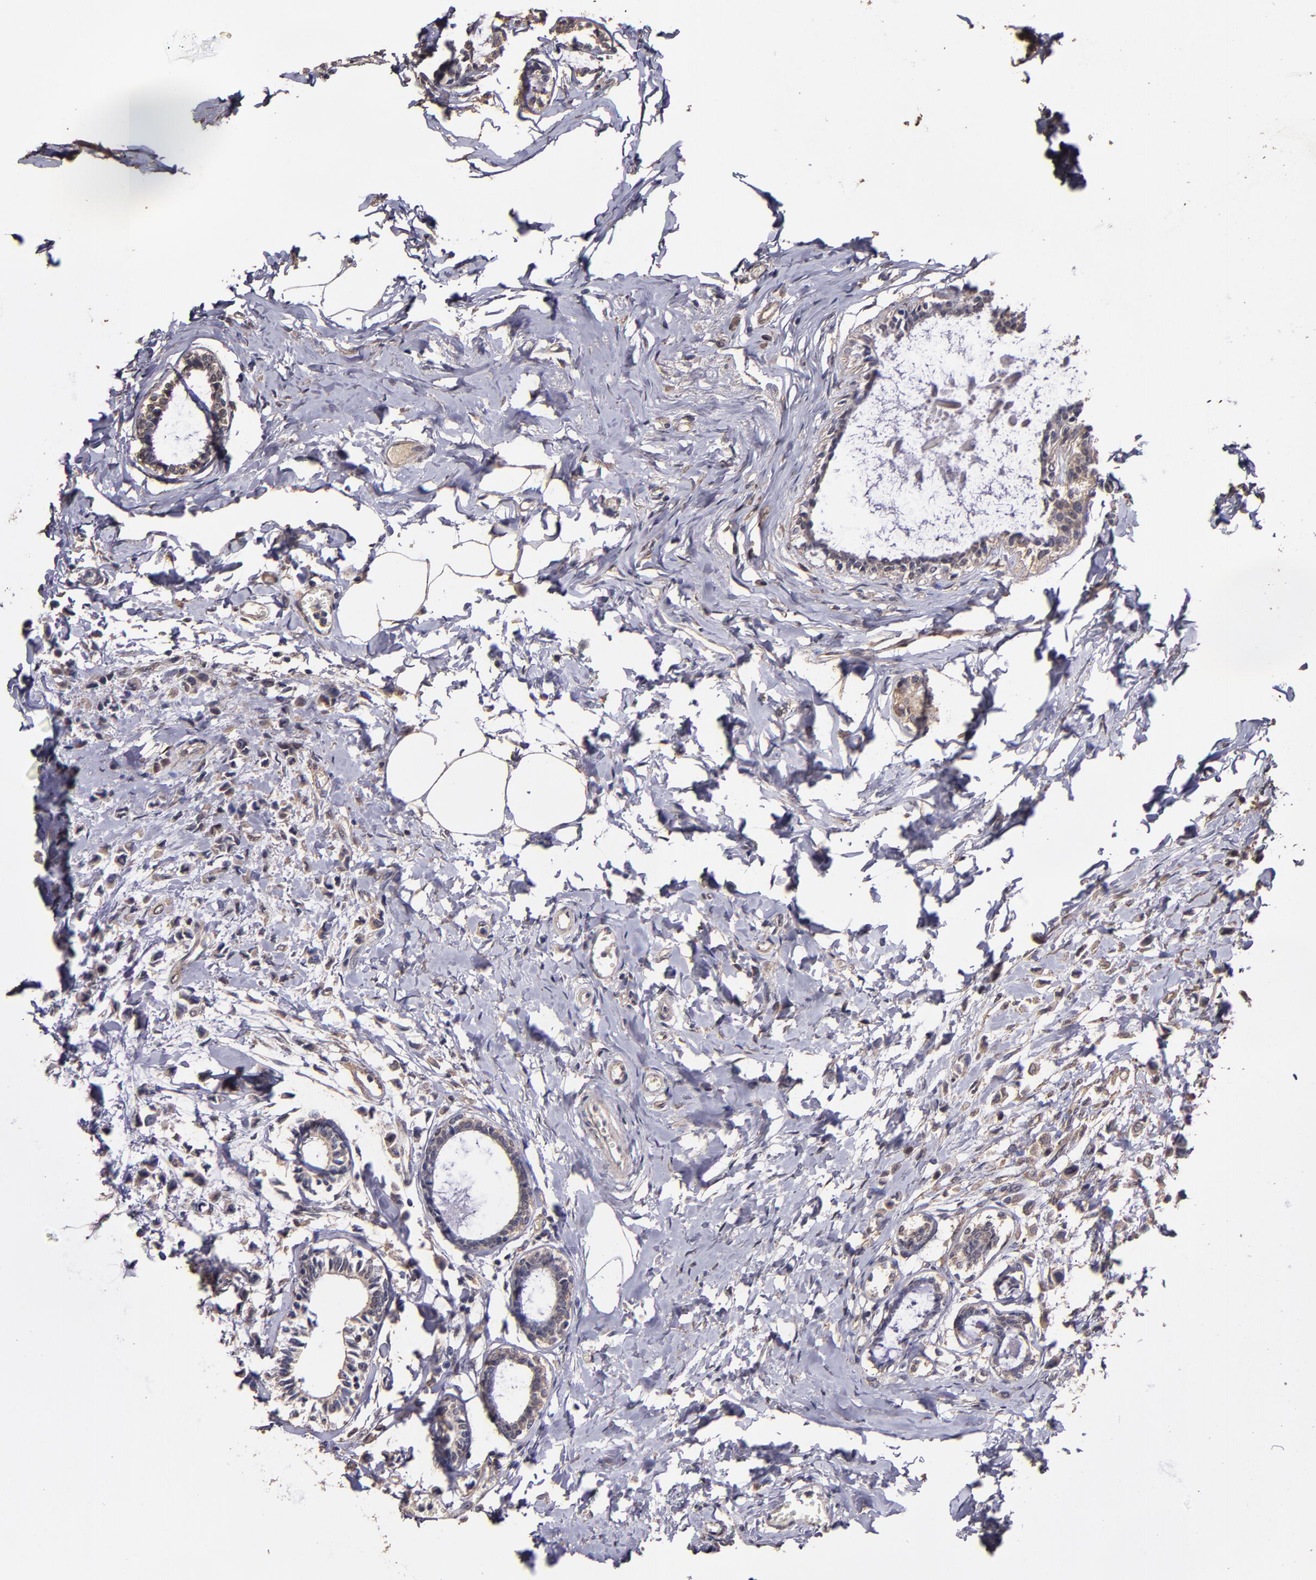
{"staining": {"intensity": "weak", "quantity": "25%-75%", "location": "cytoplasmic/membranous"}, "tissue": "breast cancer", "cell_type": "Tumor cells", "image_type": "cancer", "snomed": [{"axis": "morphology", "description": "Lobular carcinoma"}, {"axis": "topography", "description": "Breast"}], "caption": "An immunohistochemistry (IHC) photomicrograph of tumor tissue is shown. Protein staining in brown highlights weak cytoplasmic/membranous positivity in breast cancer (lobular carcinoma) within tumor cells.", "gene": "HECTD1", "patient": {"sex": "female", "age": 51}}